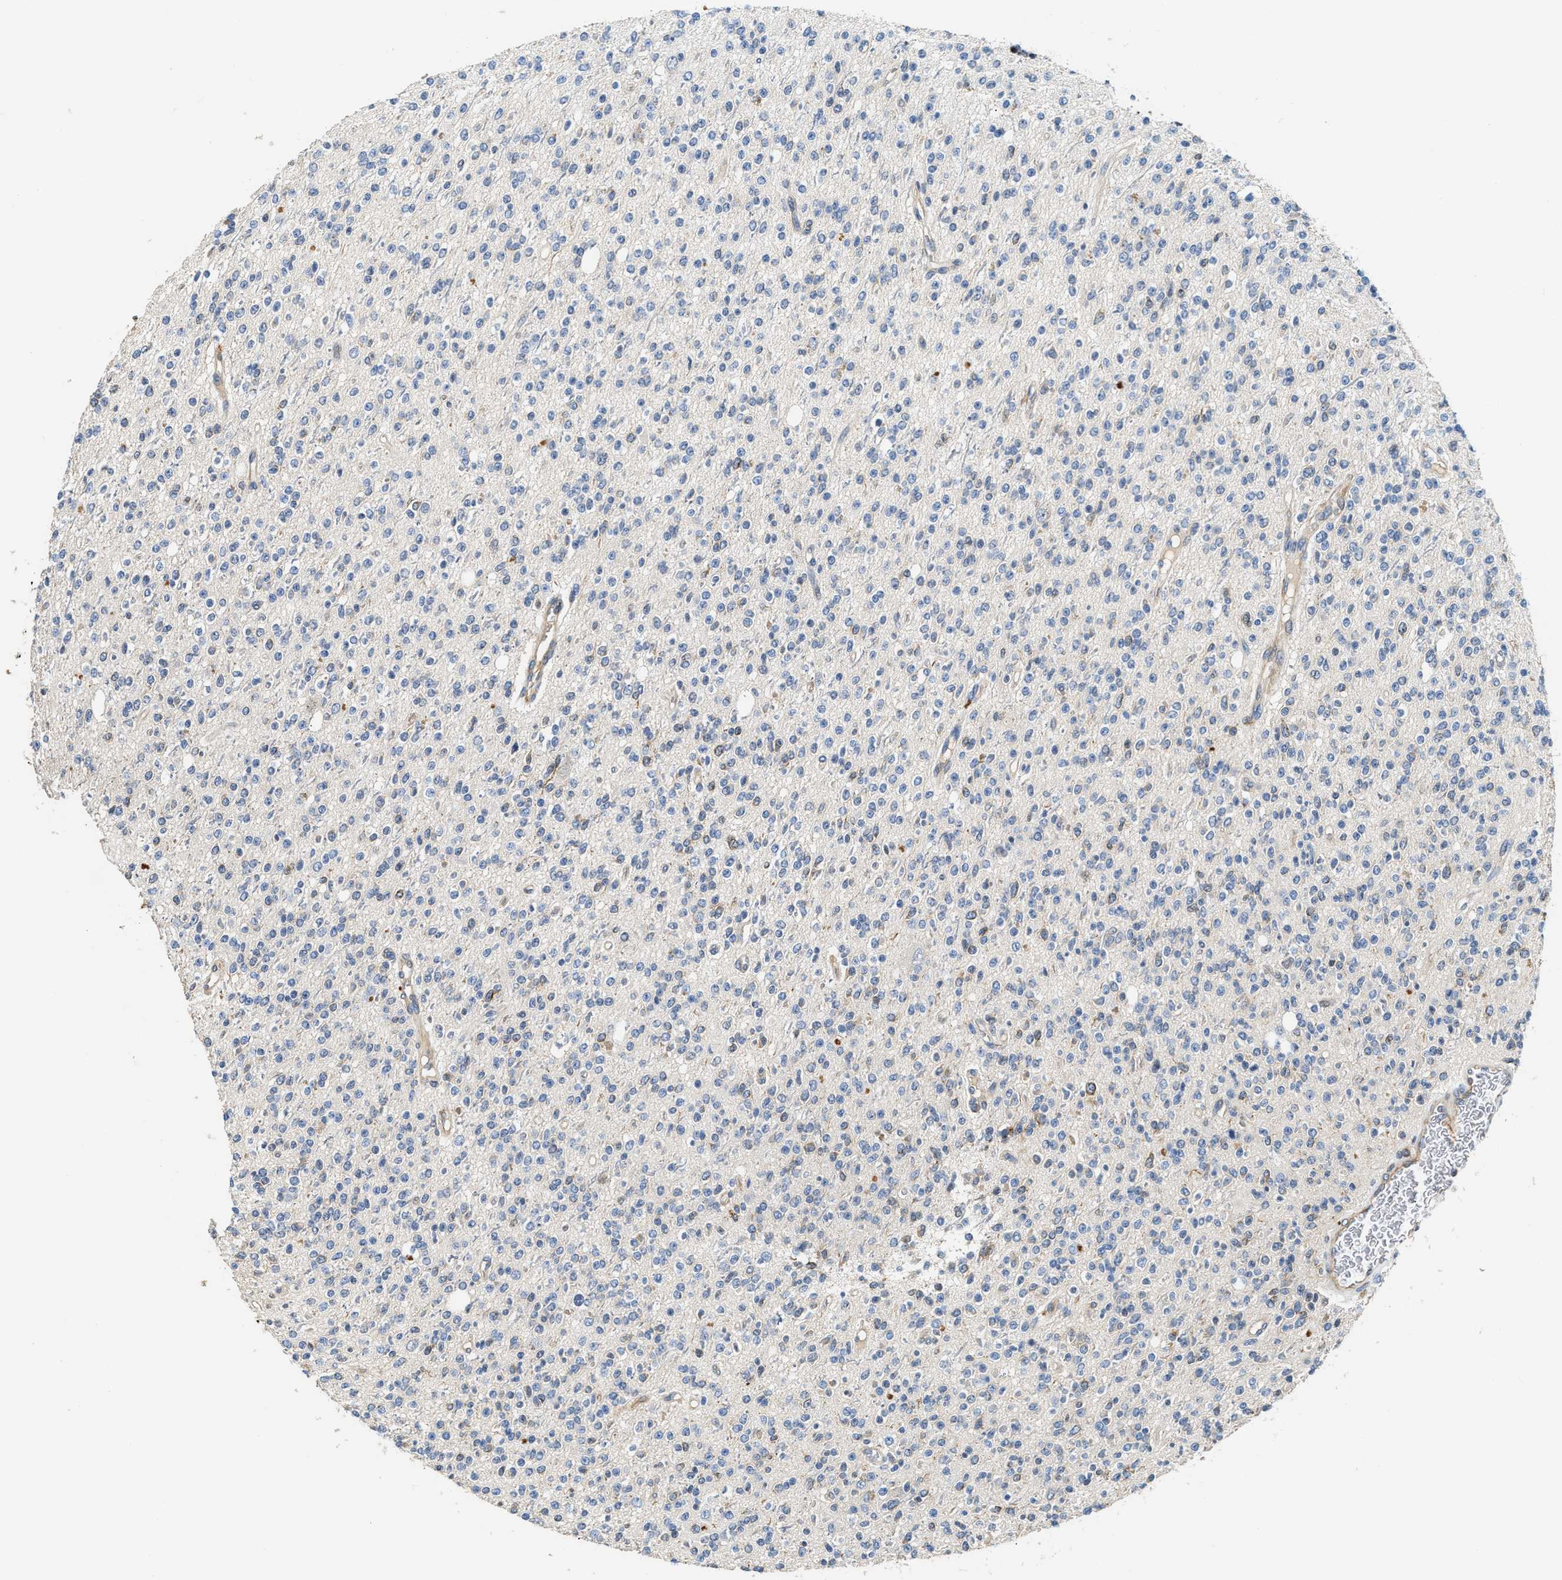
{"staining": {"intensity": "negative", "quantity": "none", "location": "none"}, "tissue": "glioma", "cell_type": "Tumor cells", "image_type": "cancer", "snomed": [{"axis": "morphology", "description": "Glioma, malignant, High grade"}, {"axis": "topography", "description": "Brain"}], "caption": "Image shows no protein staining in tumor cells of glioma tissue.", "gene": "IL17RC", "patient": {"sex": "male", "age": 34}}